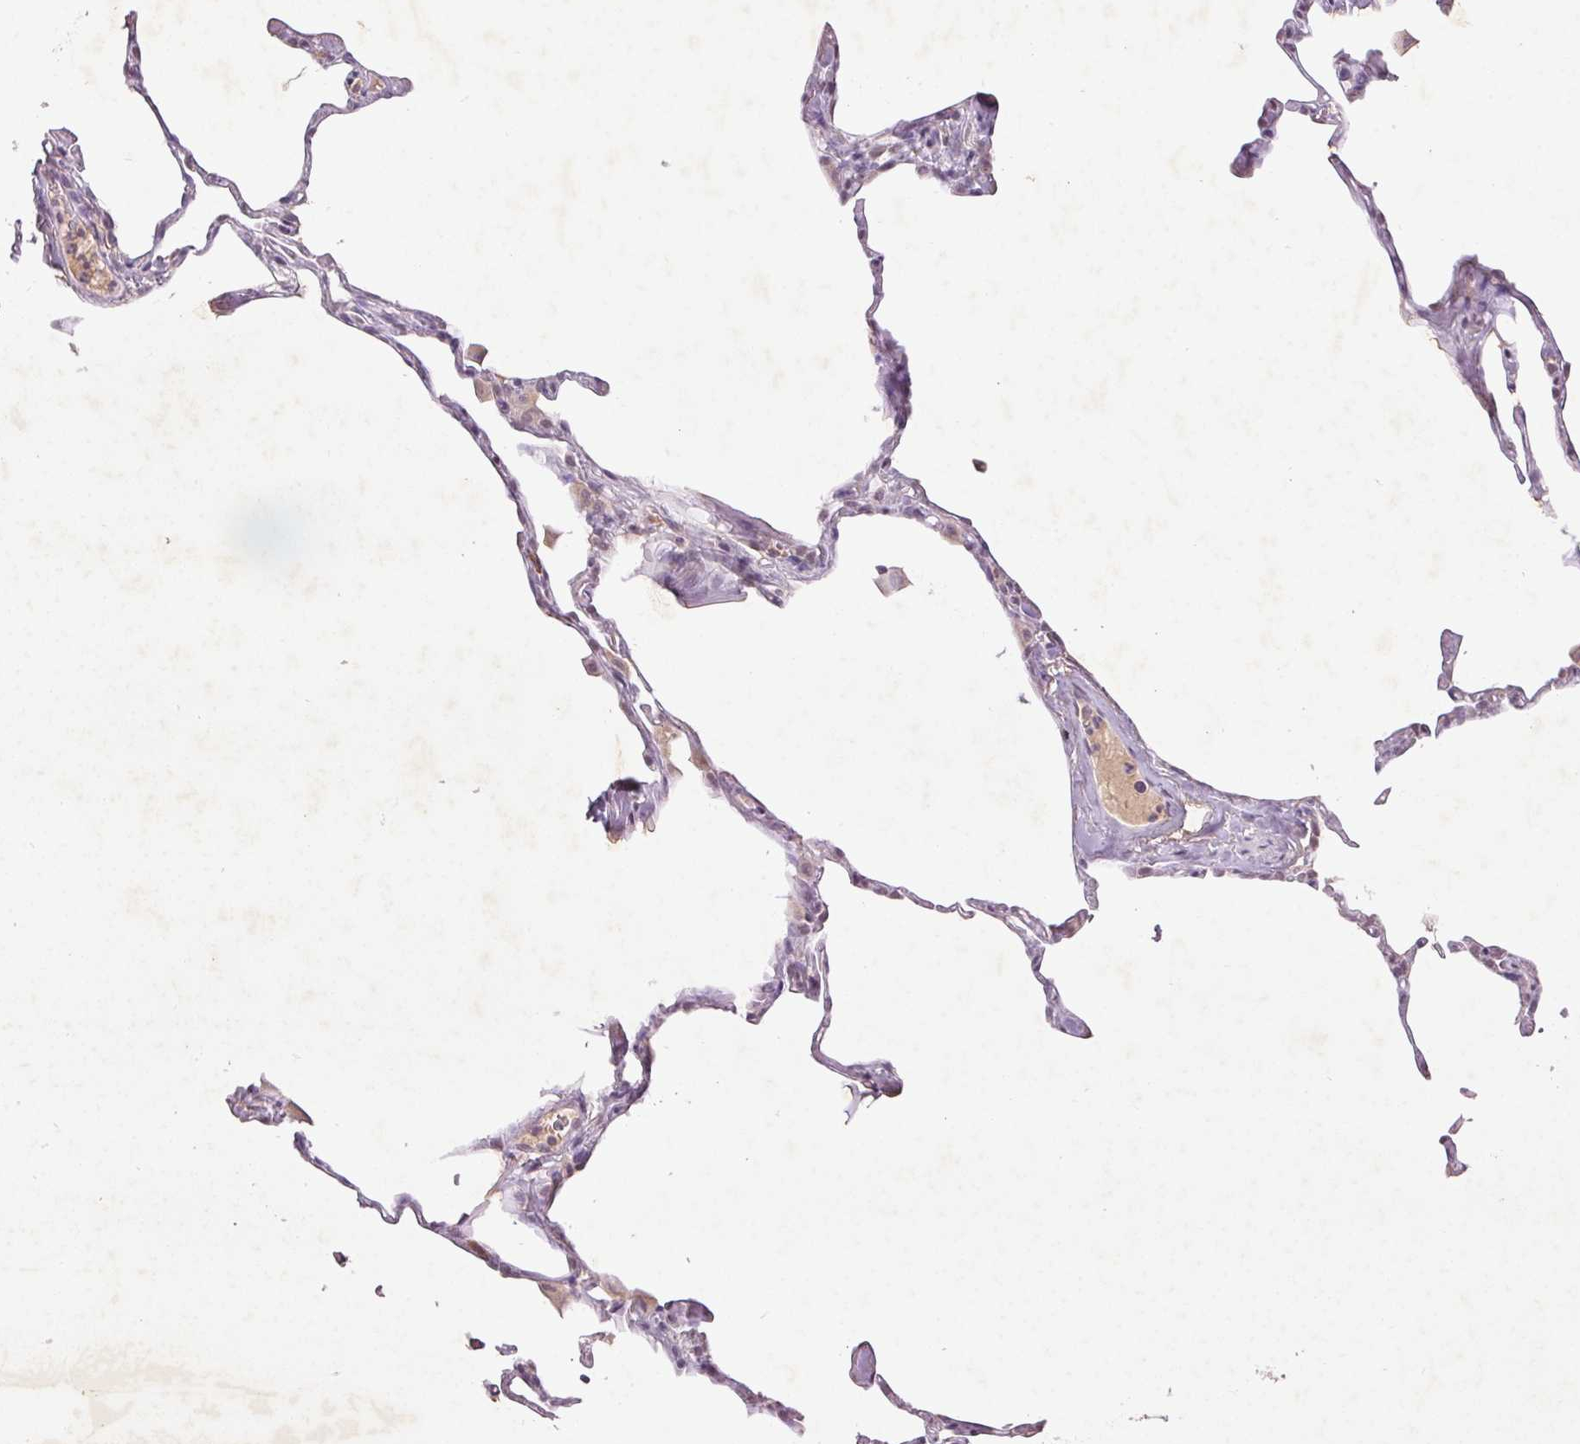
{"staining": {"intensity": "negative", "quantity": "none", "location": "none"}, "tissue": "lung", "cell_type": "Alveolar cells", "image_type": "normal", "snomed": [{"axis": "morphology", "description": "Normal tissue, NOS"}, {"axis": "topography", "description": "Lung"}], "caption": "Protein analysis of unremarkable lung shows no significant staining in alveolar cells. (DAB (3,3'-diaminobenzidine) immunohistochemistry (IHC) visualized using brightfield microscopy, high magnification).", "gene": "FAM168B", "patient": {"sex": "male", "age": 65}}